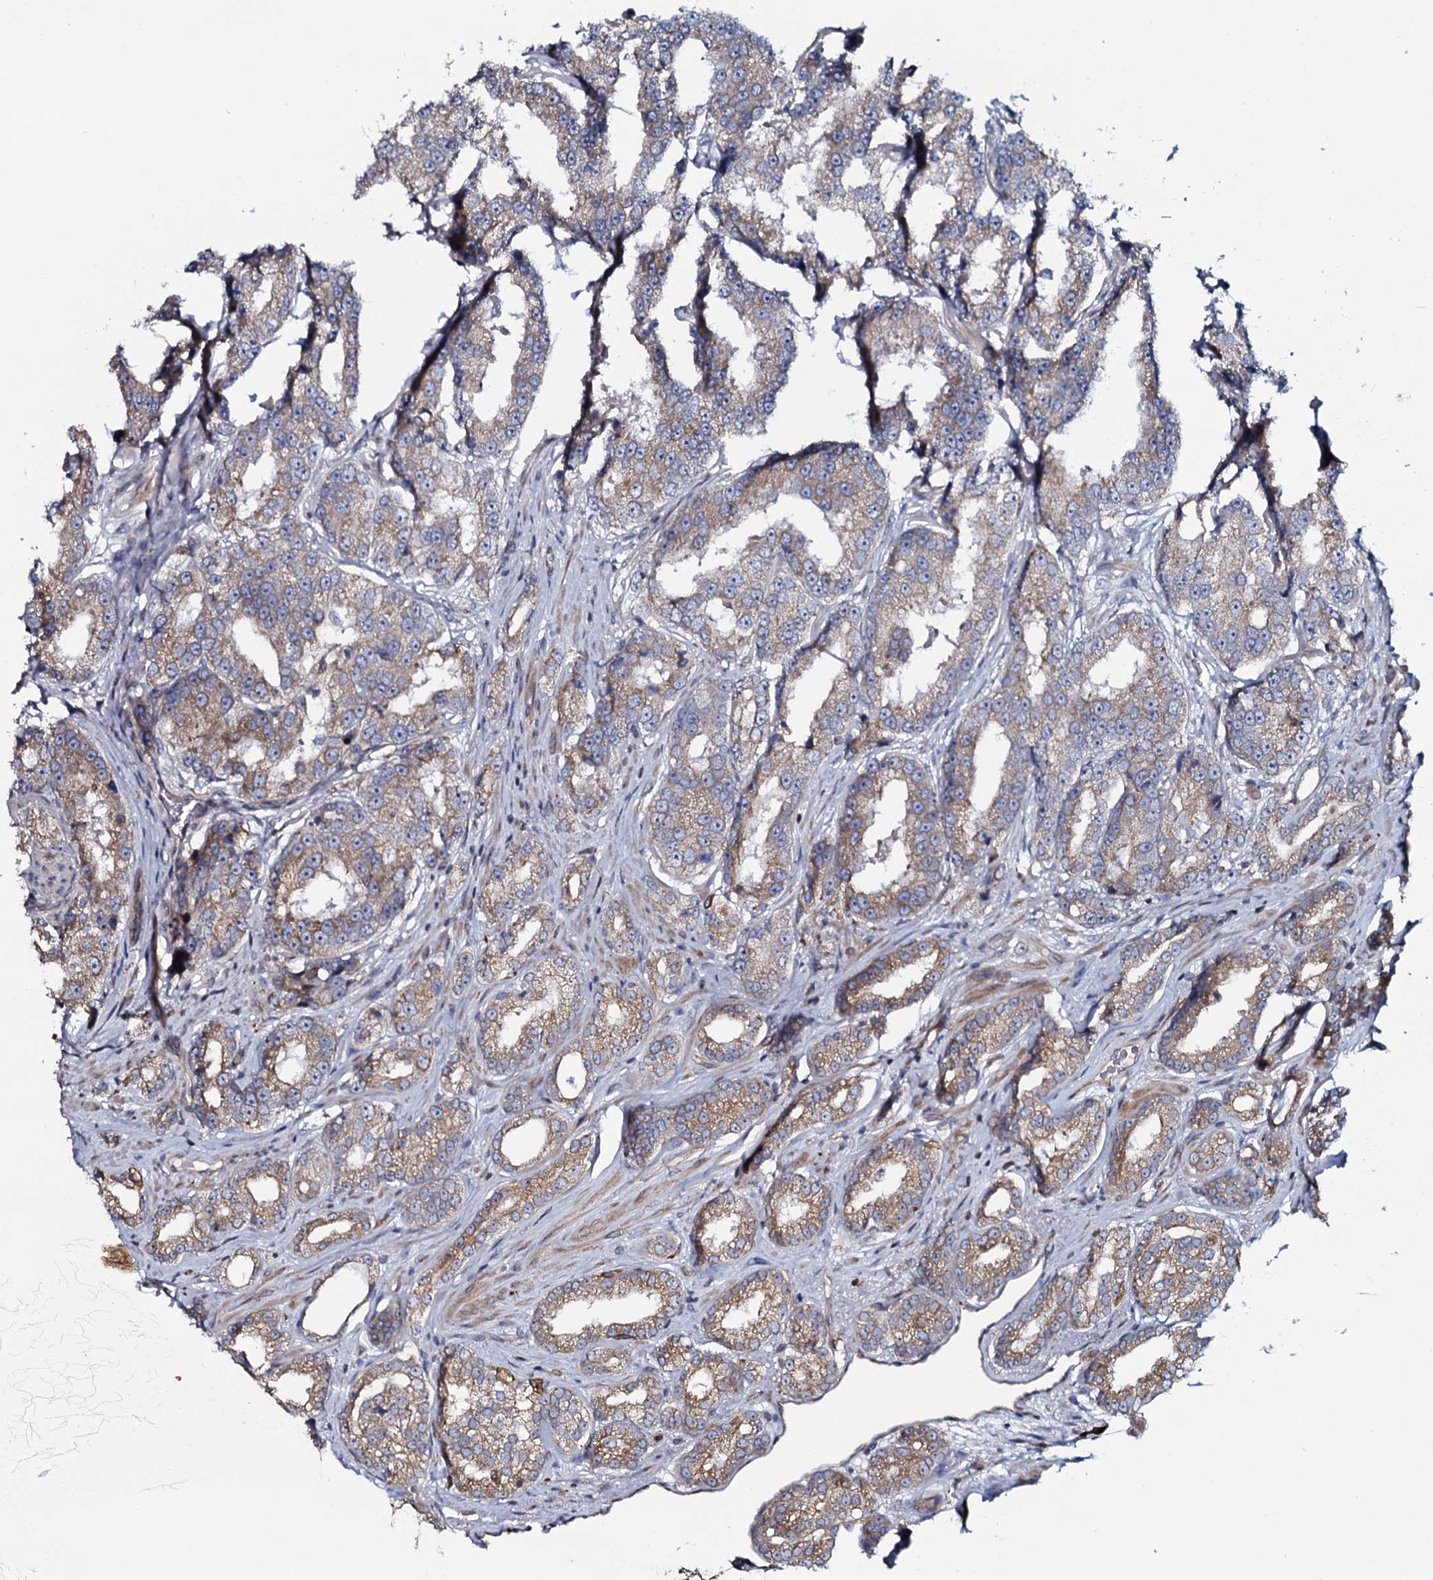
{"staining": {"intensity": "moderate", "quantity": ">75%", "location": "cytoplasmic/membranous"}, "tissue": "prostate cancer", "cell_type": "Tumor cells", "image_type": "cancer", "snomed": [{"axis": "morphology", "description": "Normal tissue, NOS"}, {"axis": "morphology", "description": "Adenocarcinoma, High grade"}, {"axis": "topography", "description": "Prostate"}], "caption": "High-power microscopy captured an immunohistochemistry (IHC) image of prostate cancer (high-grade adenocarcinoma), revealing moderate cytoplasmic/membranous expression in approximately >75% of tumor cells.", "gene": "TMEM151A", "patient": {"sex": "male", "age": 83}}